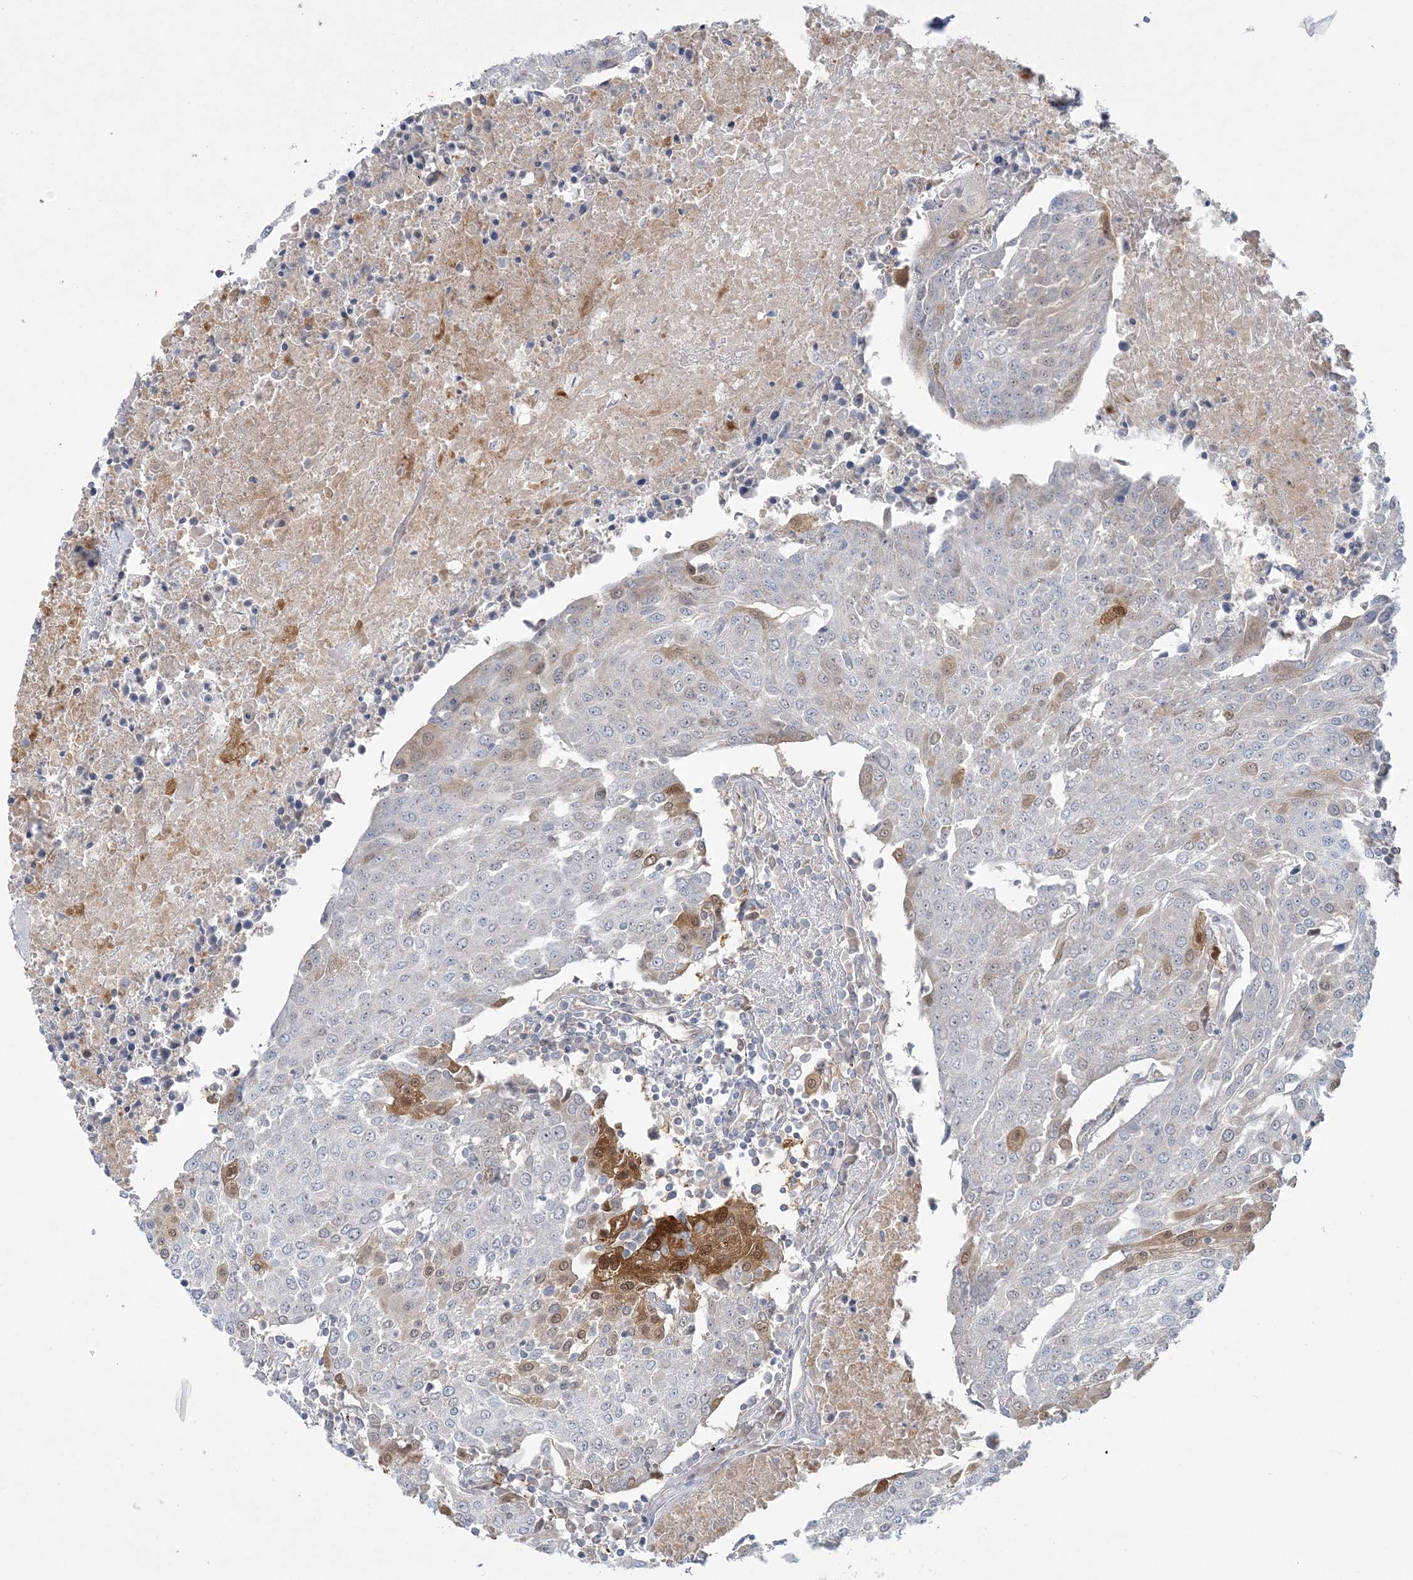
{"staining": {"intensity": "moderate", "quantity": "<25%", "location": "cytoplasmic/membranous,nuclear"}, "tissue": "urothelial cancer", "cell_type": "Tumor cells", "image_type": "cancer", "snomed": [{"axis": "morphology", "description": "Urothelial carcinoma, High grade"}, {"axis": "topography", "description": "Urinary bladder"}], "caption": "IHC staining of urothelial carcinoma (high-grade), which exhibits low levels of moderate cytoplasmic/membranous and nuclear staining in approximately <25% of tumor cells indicating moderate cytoplasmic/membranous and nuclear protein staining. The staining was performed using DAB (brown) for protein detection and nuclei were counterstained in hematoxylin (blue).", "gene": "INPP1", "patient": {"sex": "female", "age": 85}}